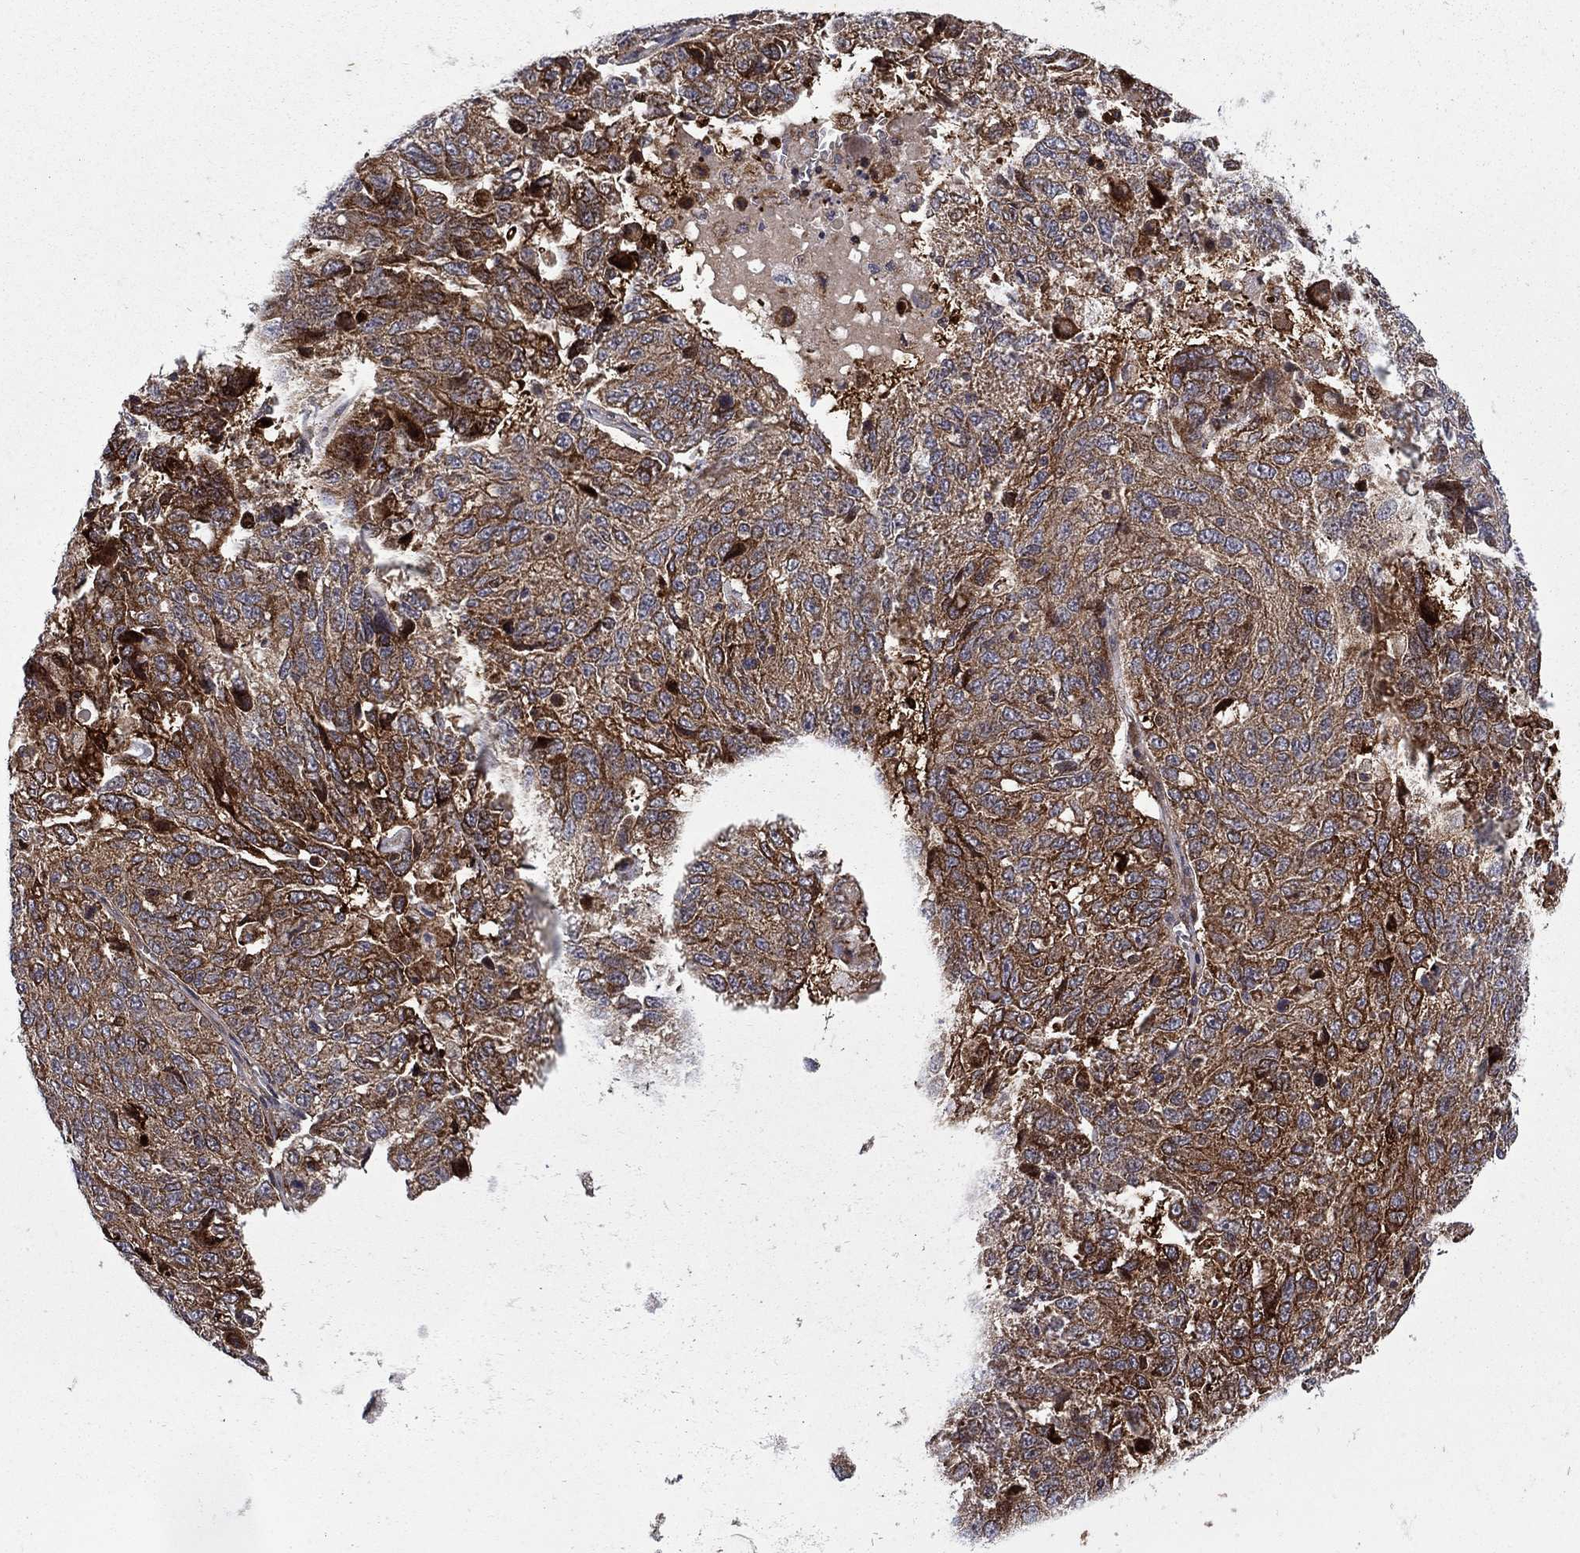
{"staining": {"intensity": "strong", "quantity": "25%-75%", "location": "cytoplasmic/membranous"}, "tissue": "ovarian cancer", "cell_type": "Tumor cells", "image_type": "cancer", "snomed": [{"axis": "morphology", "description": "Cystadenocarcinoma, serous, NOS"}, {"axis": "topography", "description": "Ovary"}], "caption": "High-magnification brightfield microscopy of ovarian serous cystadenocarcinoma stained with DAB (brown) and counterstained with hematoxylin (blue). tumor cells exhibit strong cytoplasmic/membranous expression is identified in approximately25%-75% of cells. Nuclei are stained in blue.", "gene": "HDAC4", "patient": {"sex": "female", "age": 71}}